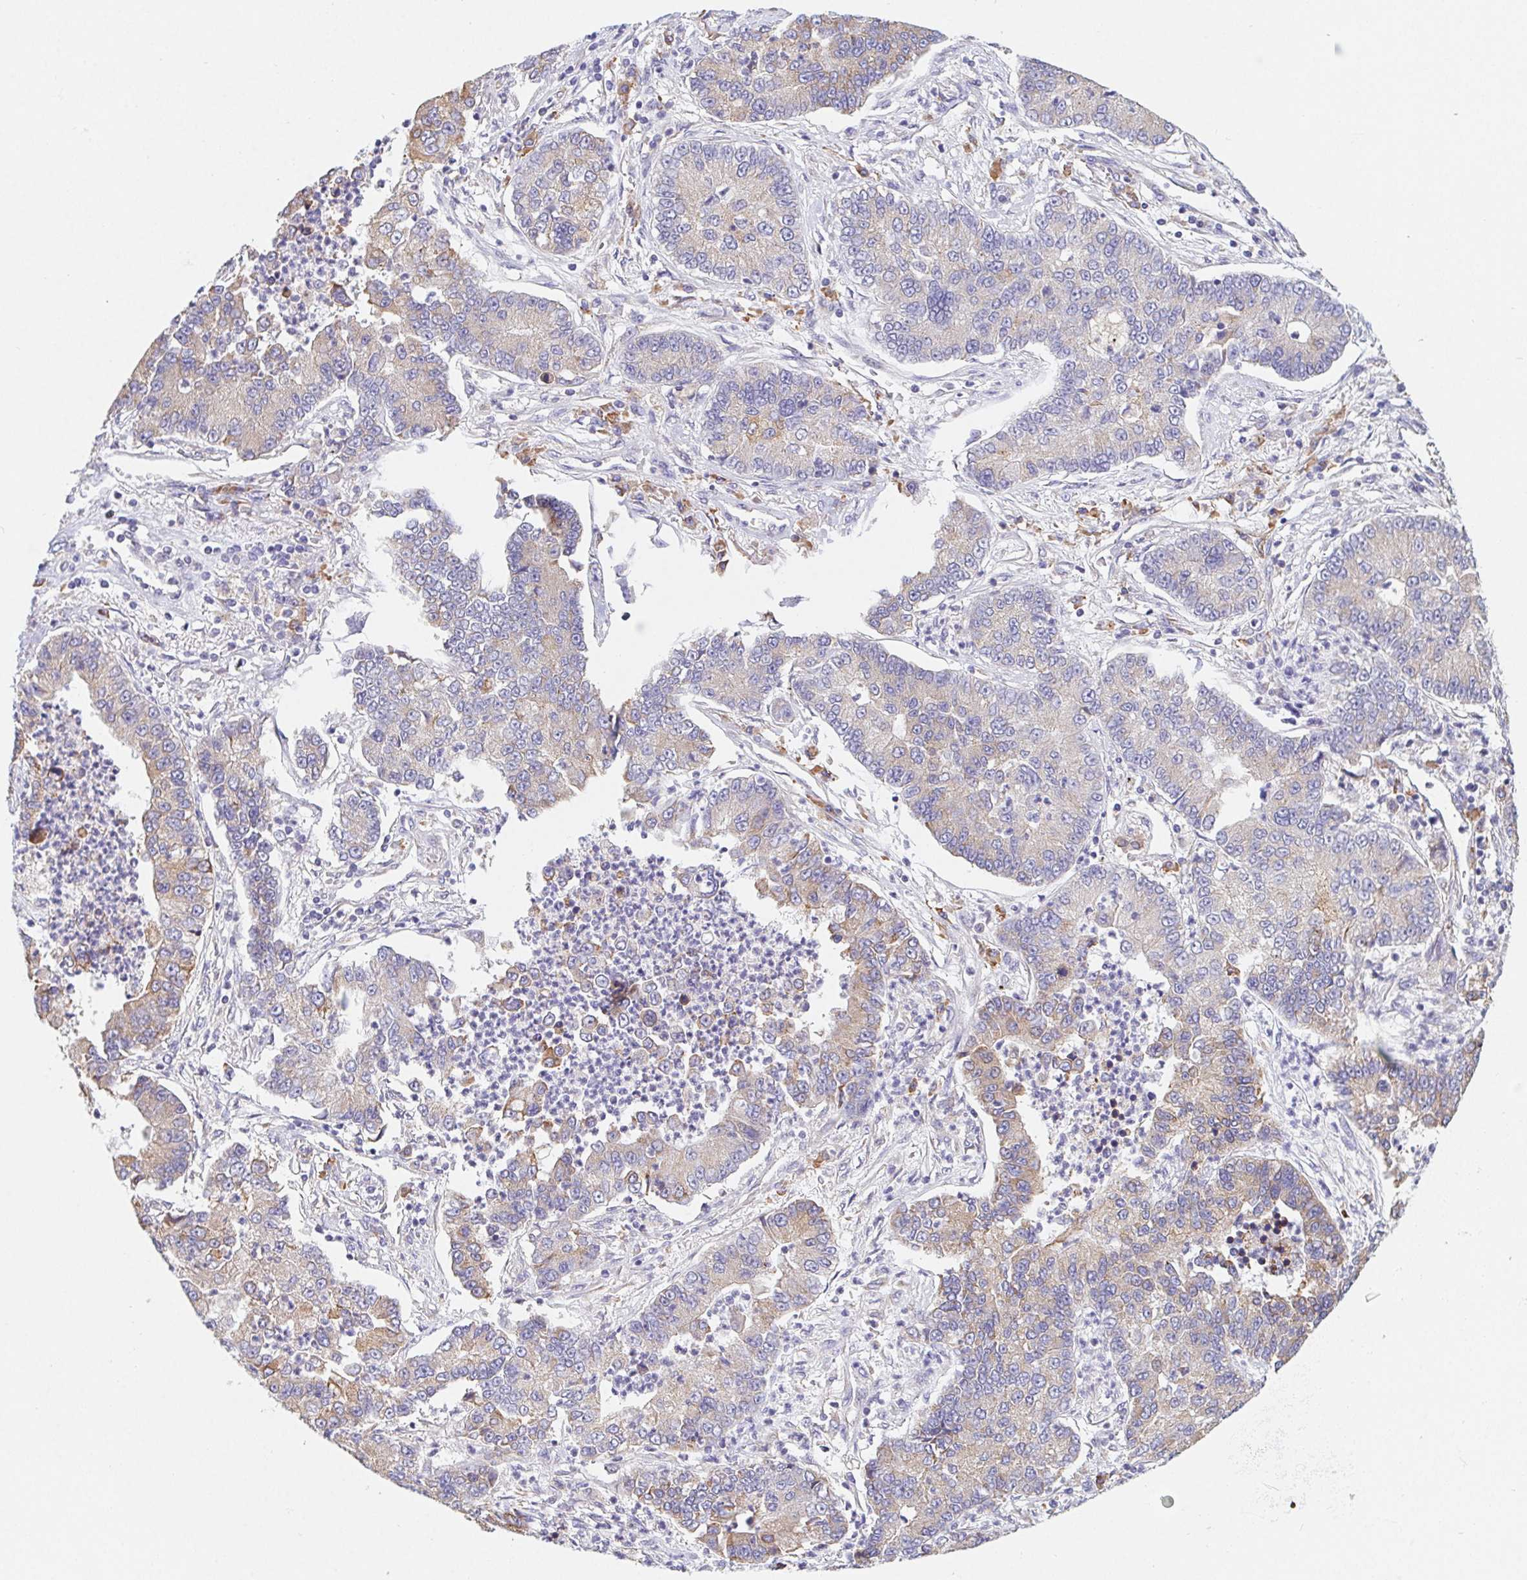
{"staining": {"intensity": "moderate", "quantity": ">75%", "location": "cytoplasmic/membranous"}, "tissue": "lung cancer", "cell_type": "Tumor cells", "image_type": "cancer", "snomed": [{"axis": "morphology", "description": "Adenocarcinoma, NOS"}, {"axis": "topography", "description": "Lung"}], "caption": "An image showing moderate cytoplasmic/membranous staining in approximately >75% of tumor cells in lung cancer, as visualized by brown immunohistochemical staining.", "gene": "ADAM8", "patient": {"sex": "female", "age": 57}}